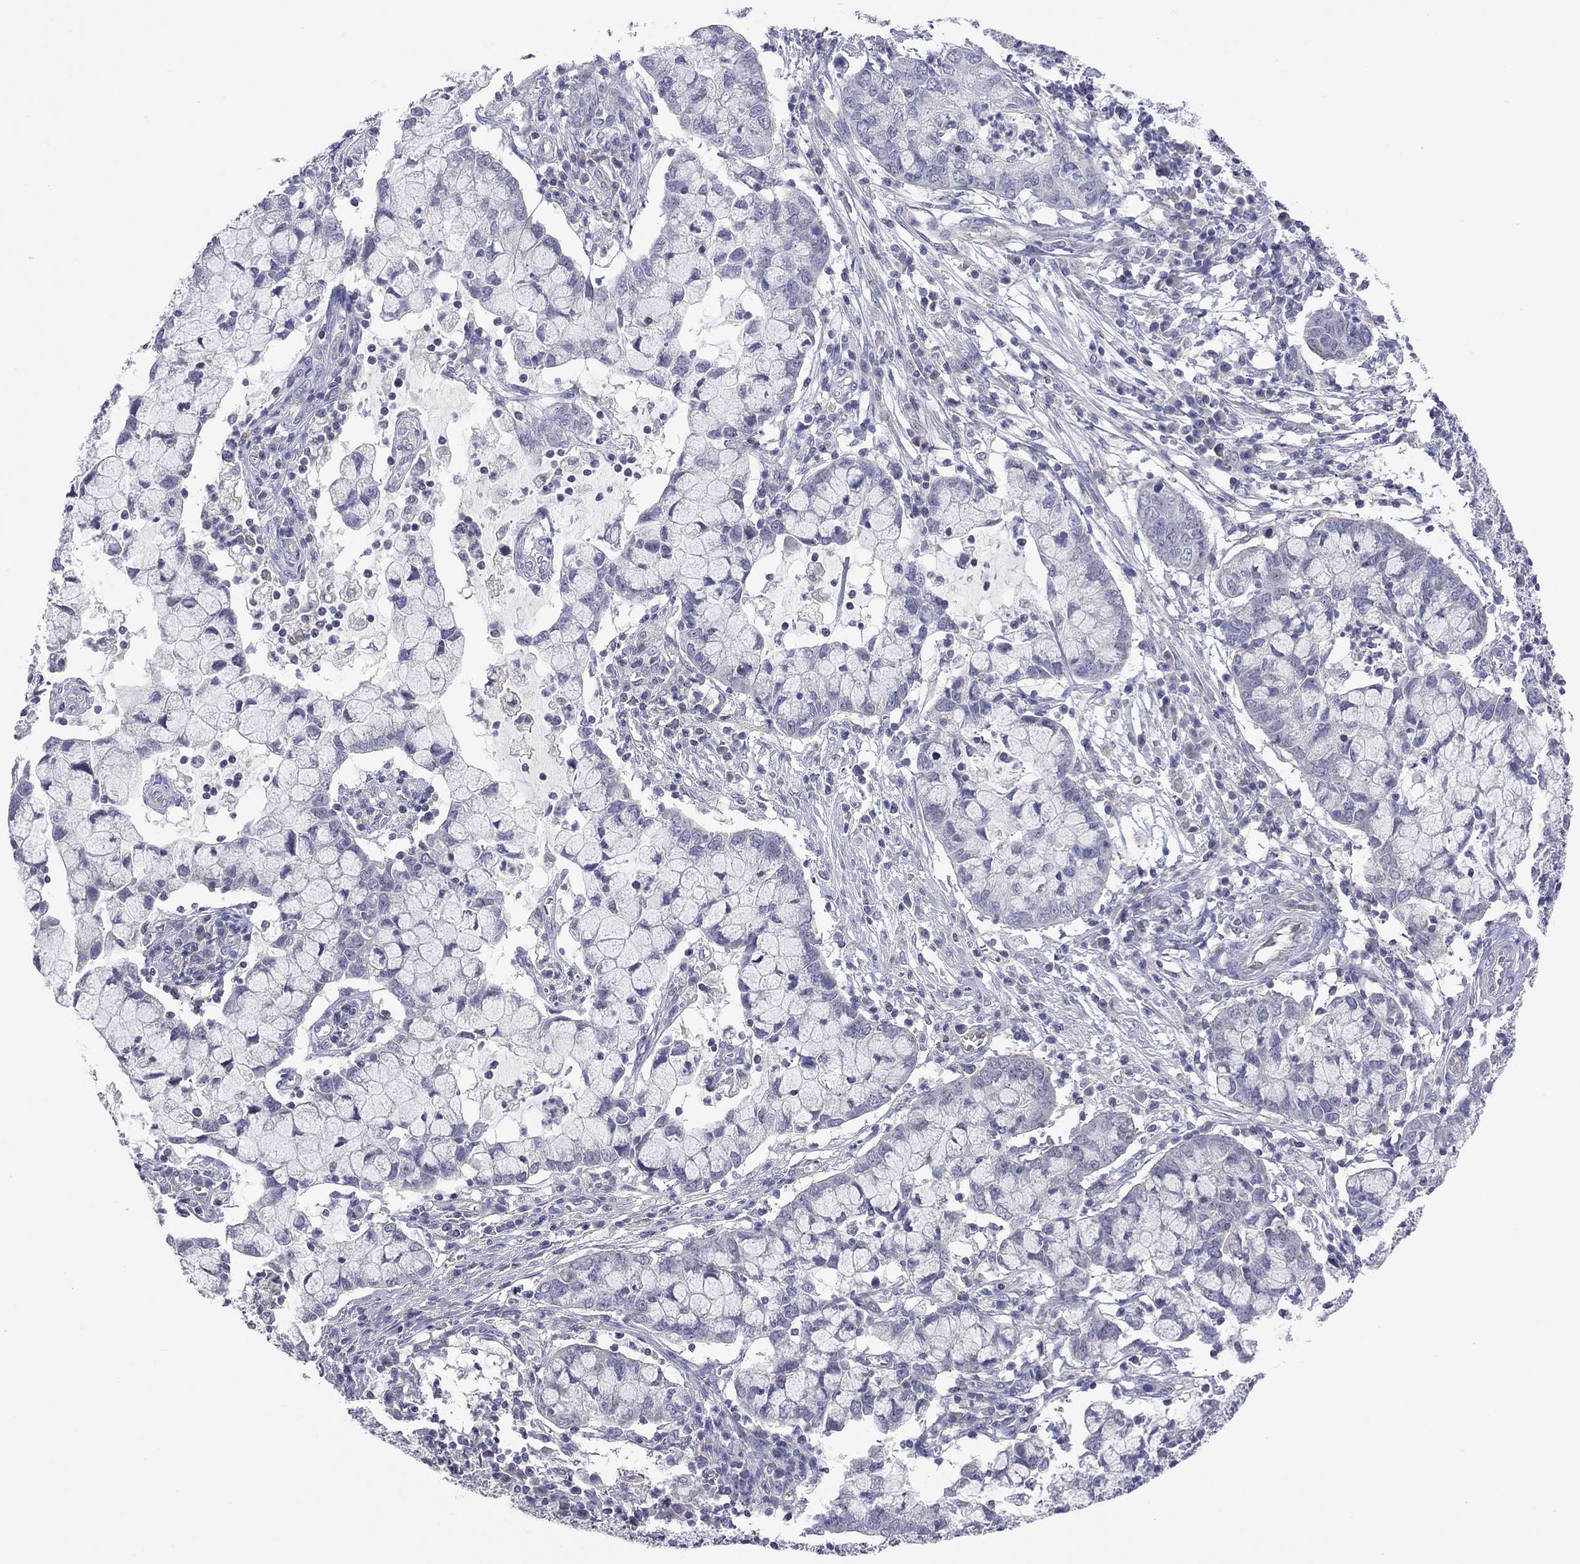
{"staining": {"intensity": "negative", "quantity": "none", "location": "none"}, "tissue": "cervical cancer", "cell_type": "Tumor cells", "image_type": "cancer", "snomed": [{"axis": "morphology", "description": "Adenocarcinoma, NOS"}, {"axis": "topography", "description": "Cervix"}], "caption": "Immunohistochemistry photomicrograph of cervical cancer stained for a protein (brown), which exhibits no expression in tumor cells.", "gene": "KCNB1", "patient": {"sex": "female", "age": 40}}